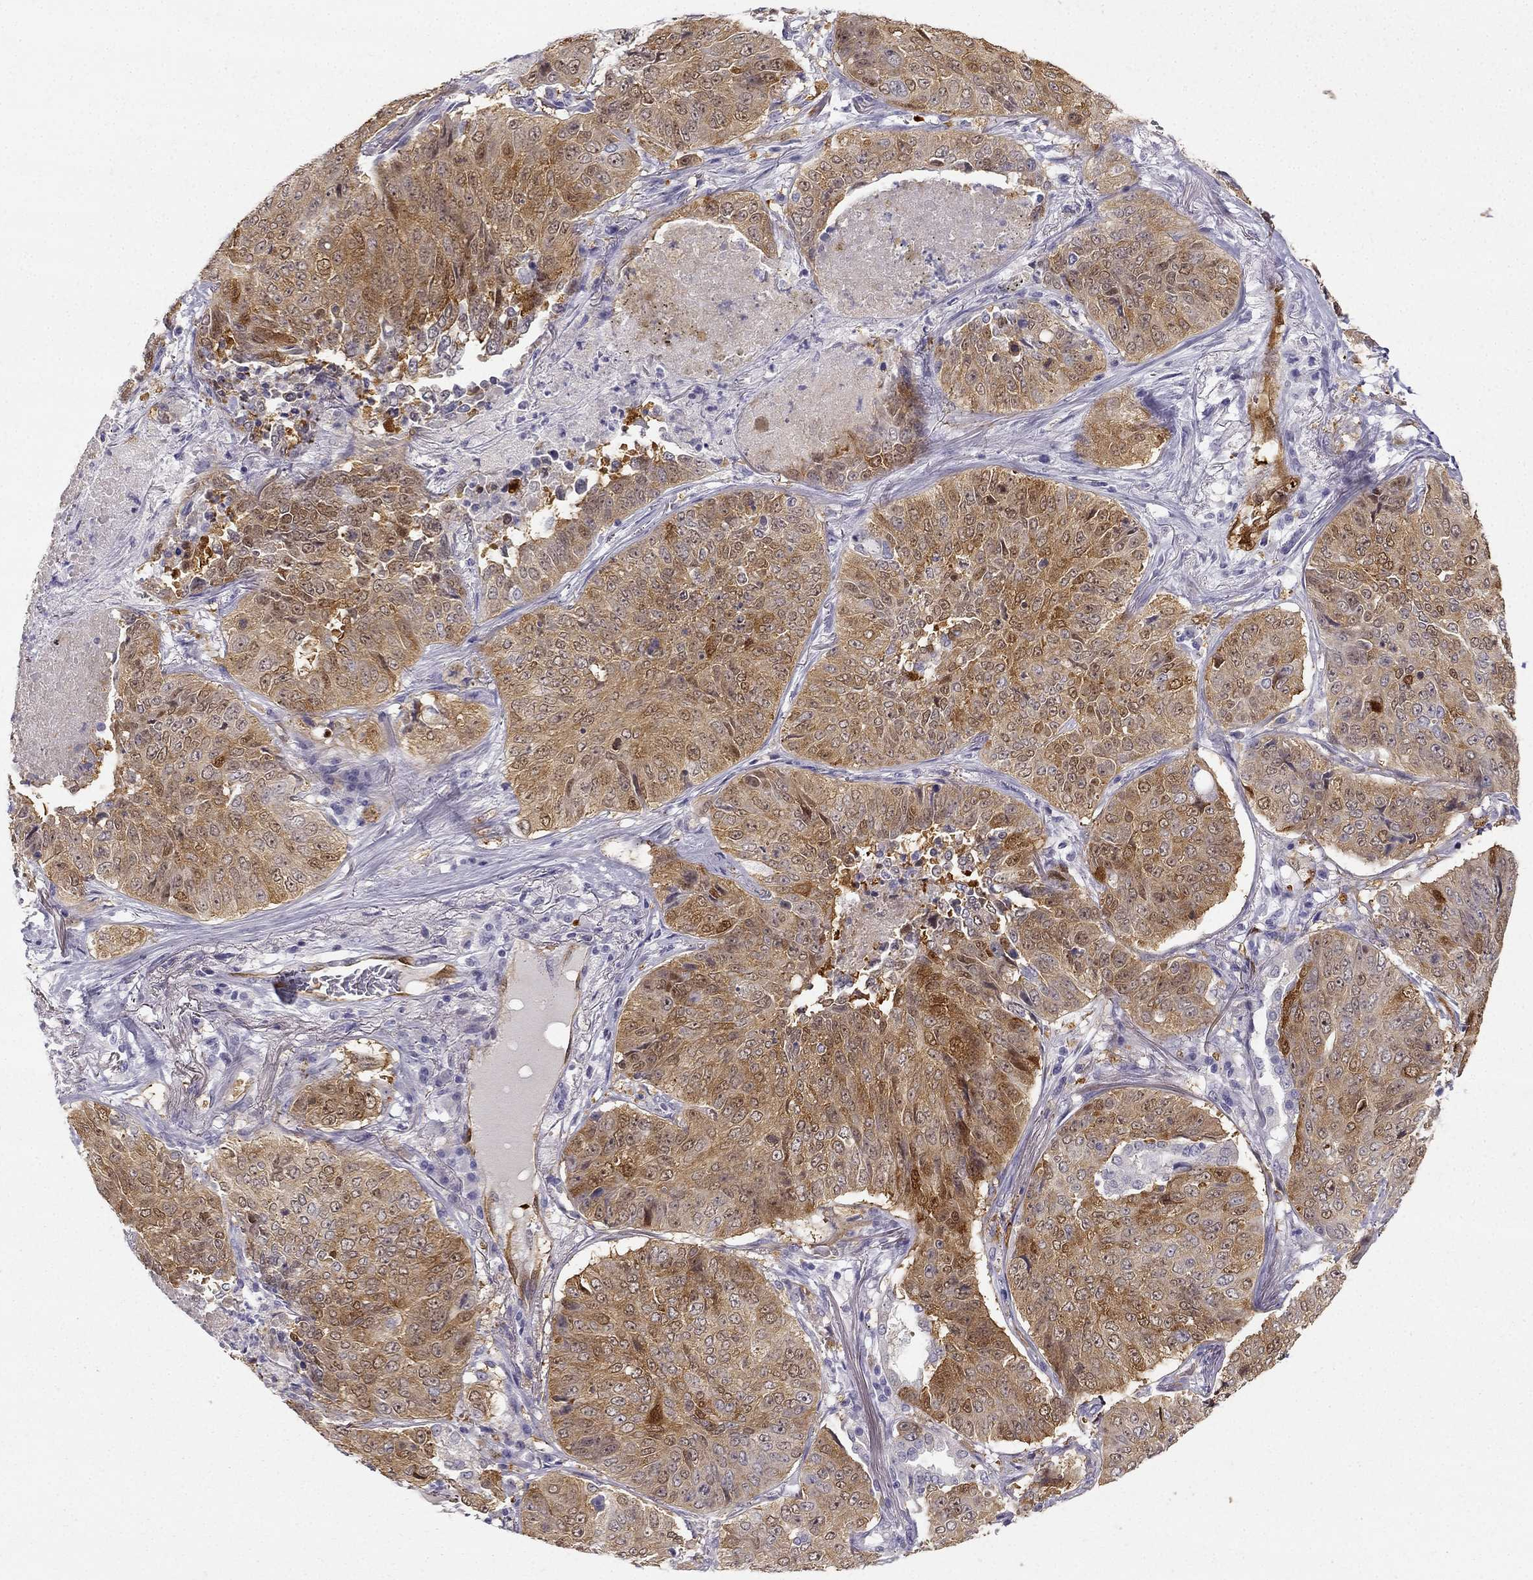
{"staining": {"intensity": "moderate", "quantity": "25%-75%", "location": "cytoplasmic/membranous"}, "tissue": "lung cancer", "cell_type": "Tumor cells", "image_type": "cancer", "snomed": [{"axis": "morphology", "description": "Normal tissue, NOS"}, {"axis": "morphology", "description": "Squamous cell carcinoma, NOS"}, {"axis": "topography", "description": "Bronchus"}, {"axis": "topography", "description": "Lung"}], "caption": "An image of human lung cancer stained for a protein demonstrates moderate cytoplasmic/membranous brown staining in tumor cells.", "gene": "NQO1", "patient": {"sex": "male", "age": 64}}